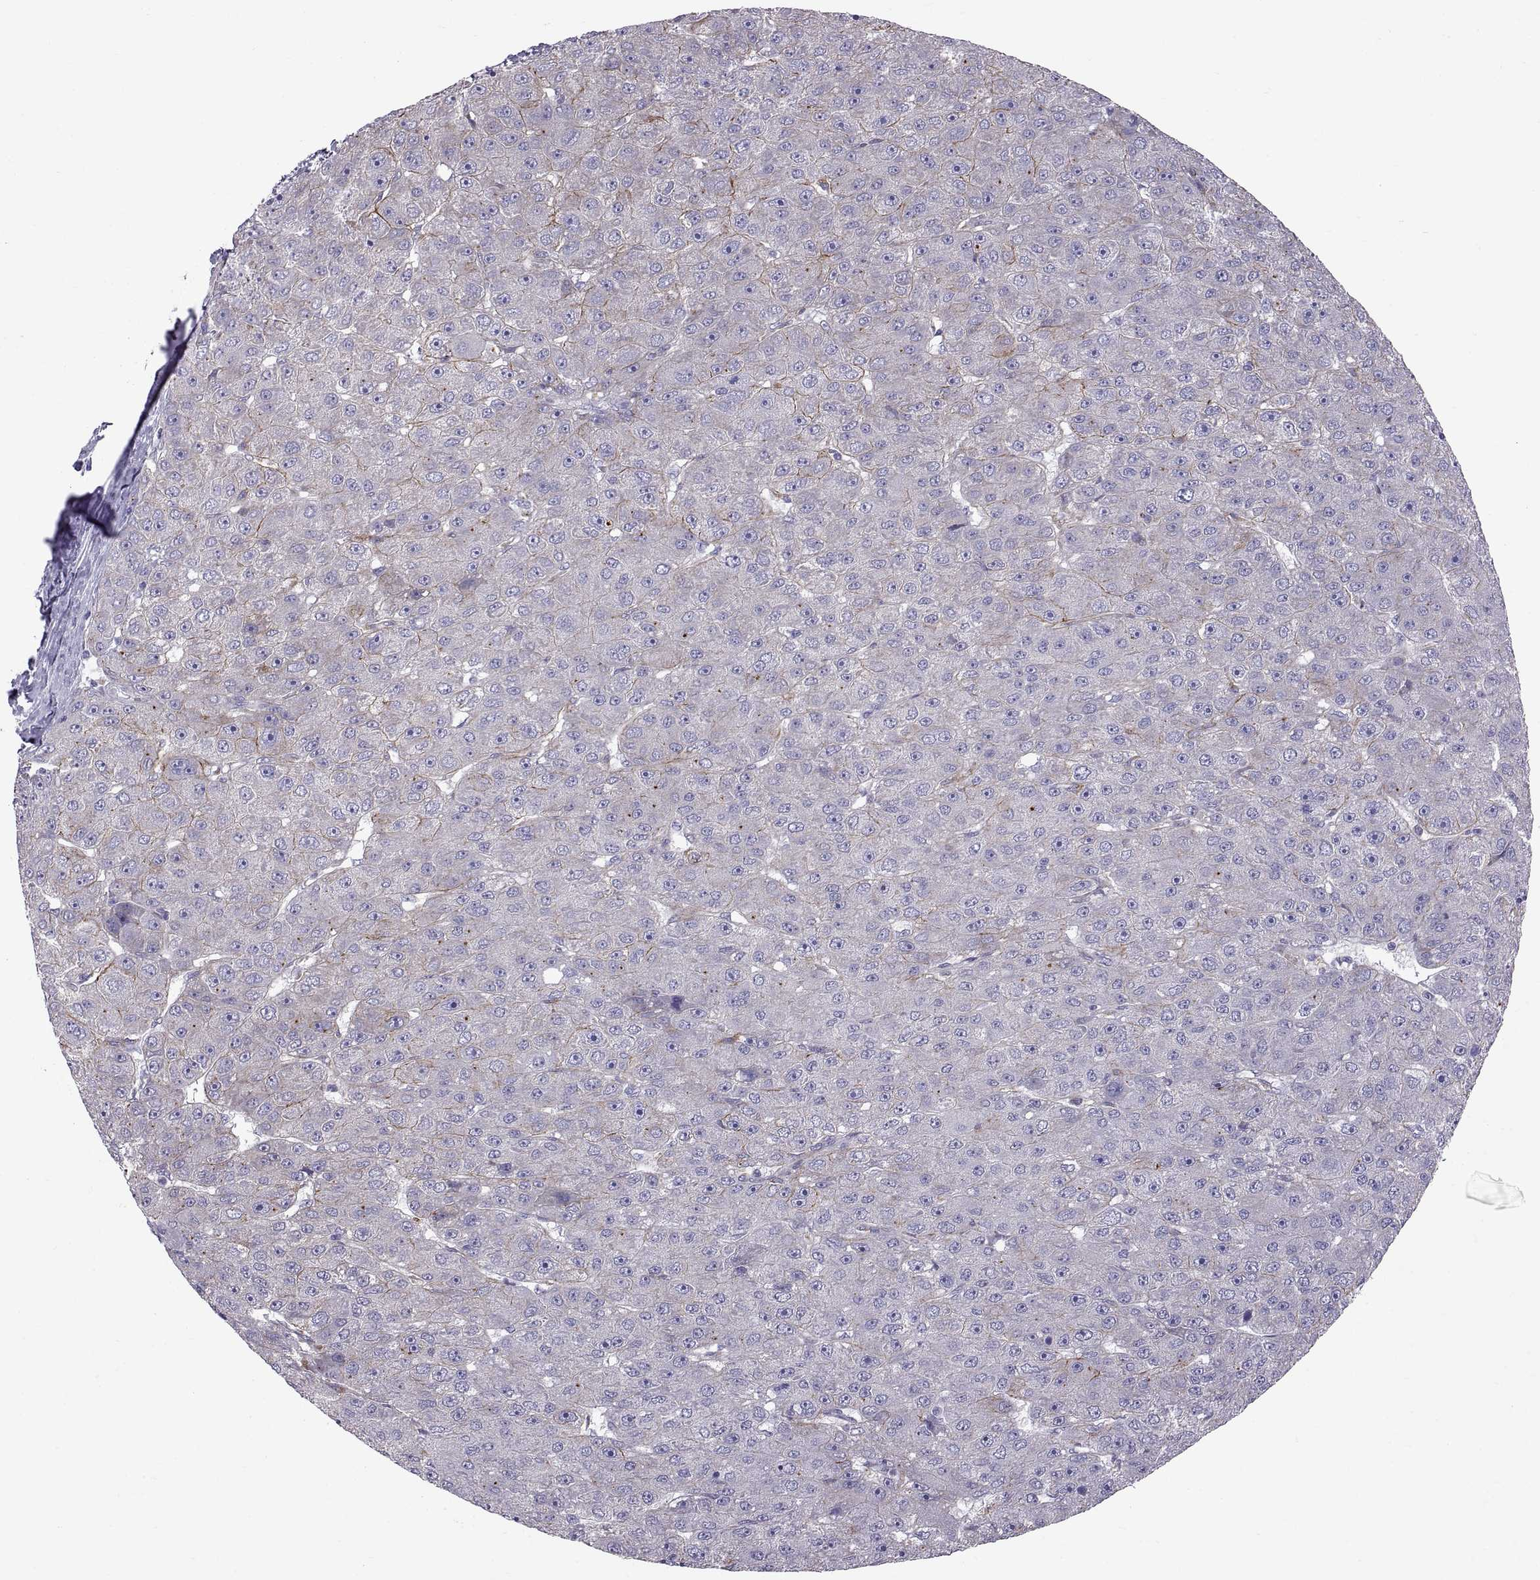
{"staining": {"intensity": "weak", "quantity": "<25%", "location": "cytoplasmic/membranous"}, "tissue": "liver cancer", "cell_type": "Tumor cells", "image_type": "cancer", "snomed": [{"axis": "morphology", "description": "Carcinoma, Hepatocellular, NOS"}, {"axis": "topography", "description": "Liver"}], "caption": "Immunohistochemical staining of hepatocellular carcinoma (liver) shows no significant positivity in tumor cells. (Immunohistochemistry, brightfield microscopy, high magnification).", "gene": "ARSL", "patient": {"sex": "male", "age": 67}}